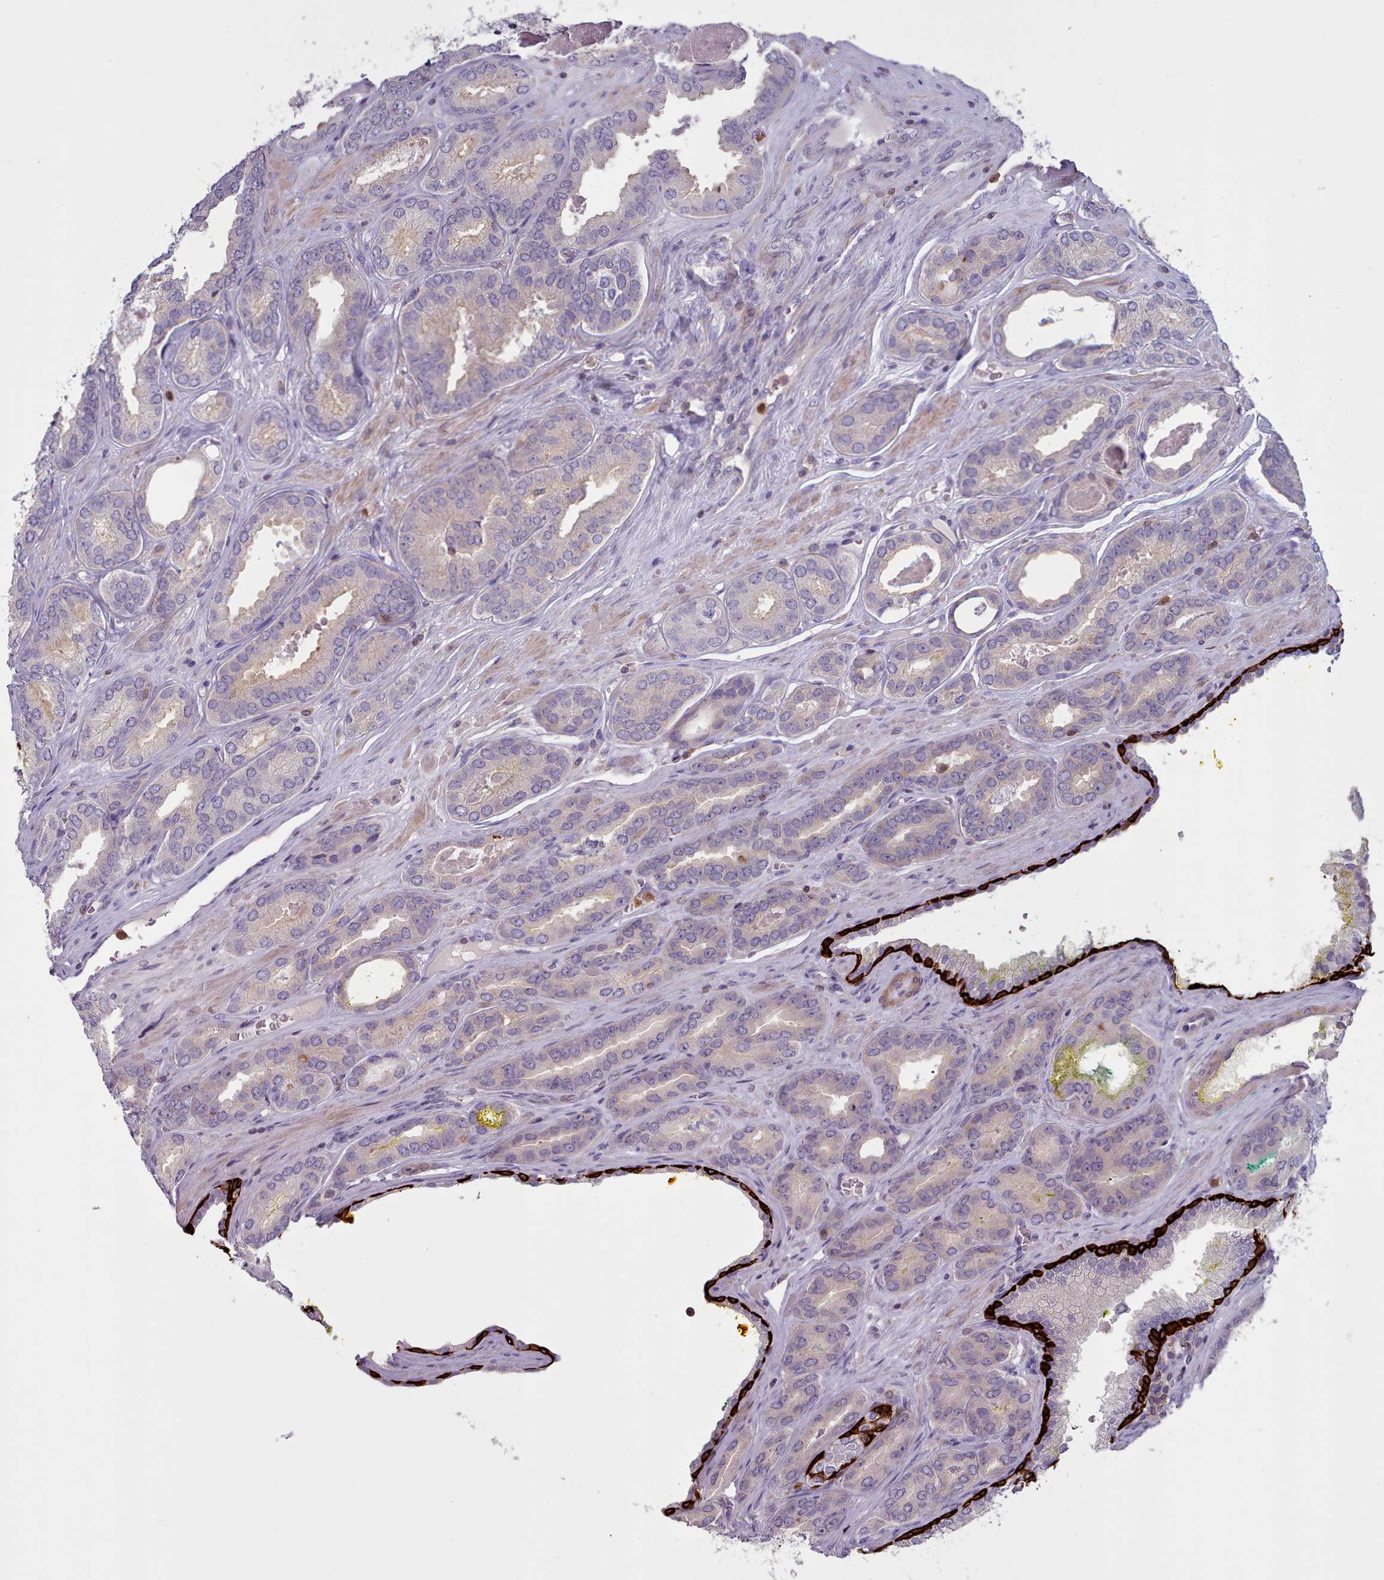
{"staining": {"intensity": "moderate", "quantity": "<25%", "location": "cytoplasmic/membranous"}, "tissue": "prostate cancer", "cell_type": "Tumor cells", "image_type": "cancer", "snomed": [{"axis": "morphology", "description": "Adenocarcinoma, High grade"}, {"axis": "topography", "description": "Prostate"}], "caption": "Moderate cytoplasmic/membranous expression is seen in about <25% of tumor cells in prostate cancer (adenocarcinoma (high-grade)).", "gene": "RAC2", "patient": {"sex": "male", "age": 72}}